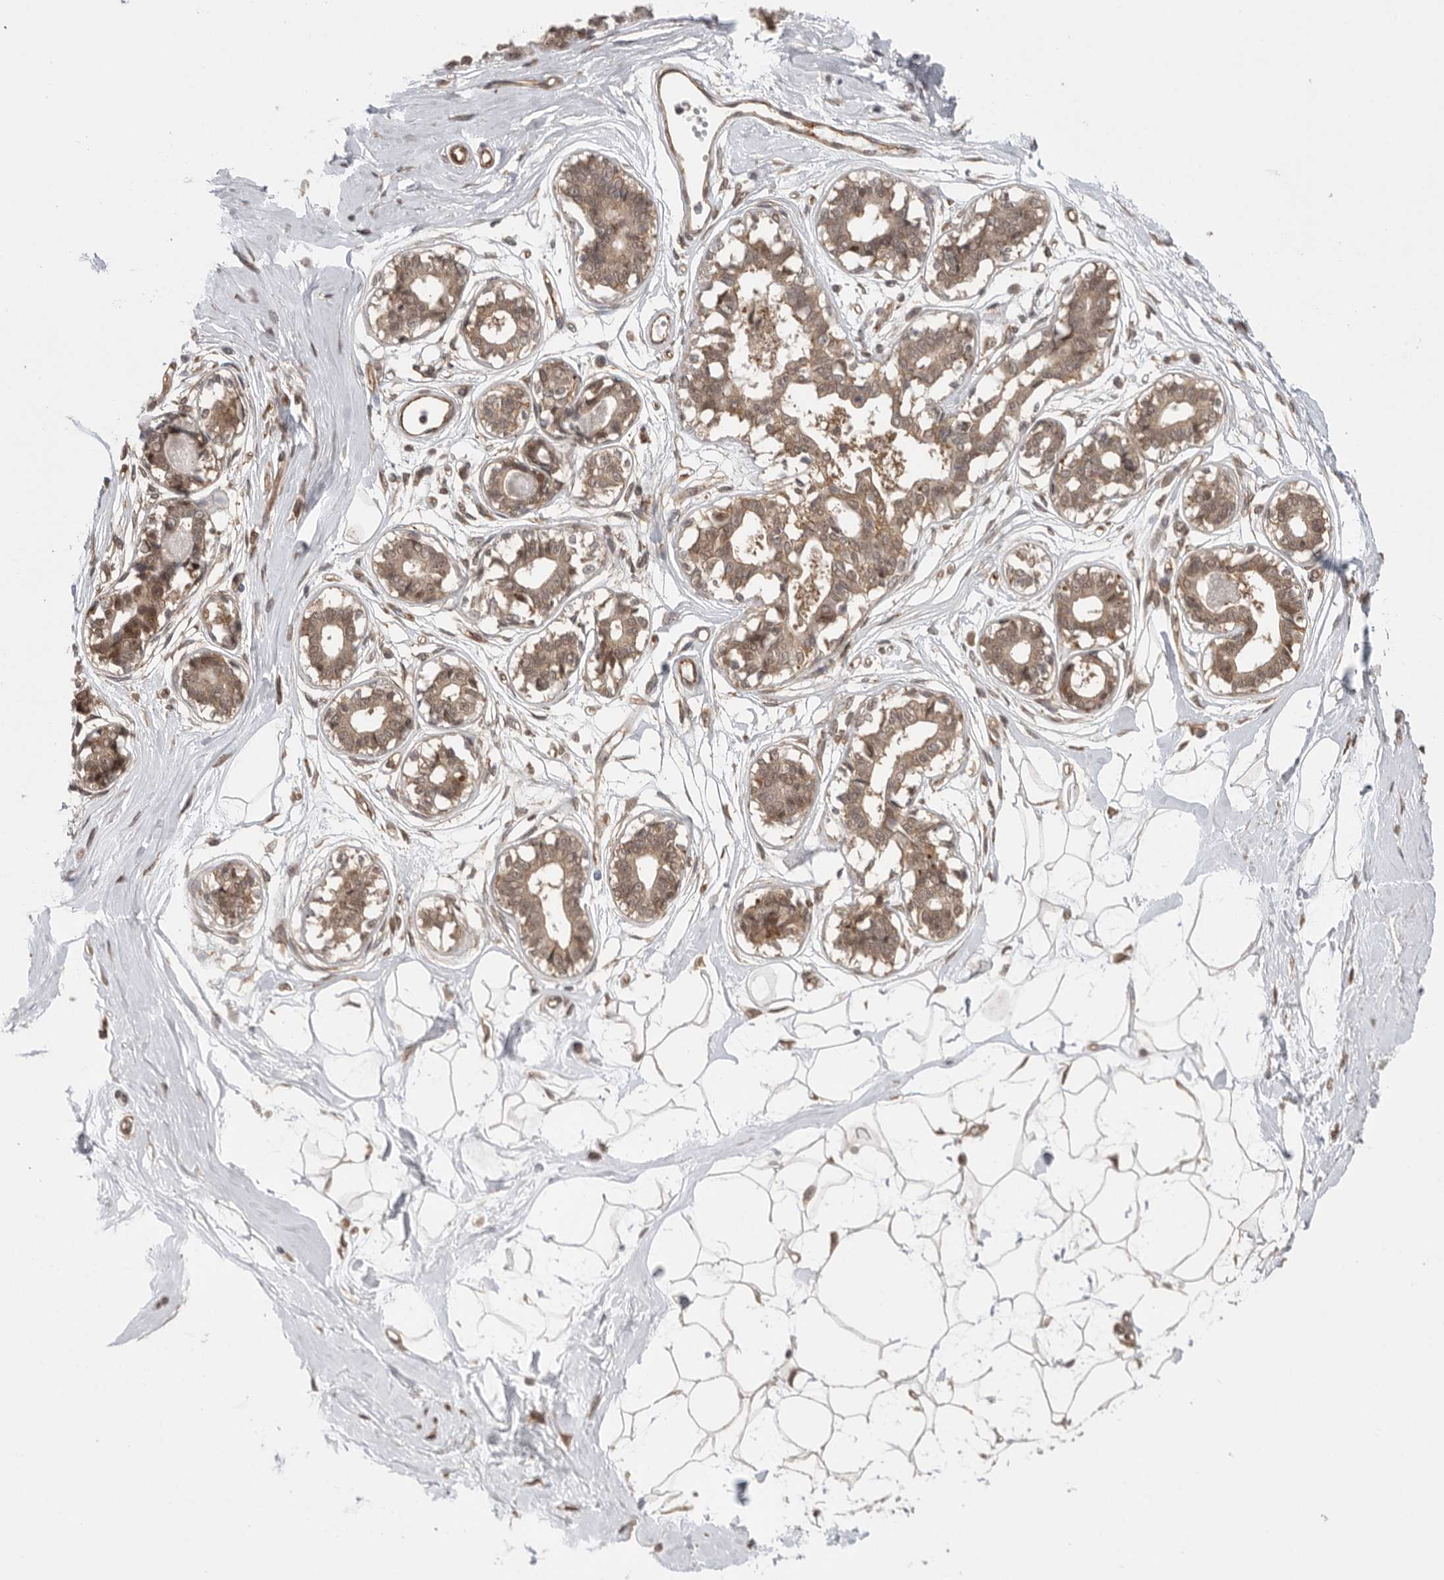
{"staining": {"intensity": "moderate", "quantity": ">75%", "location": "cytoplasmic/membranous"}, "tissue": "breast", "cell_type": "Adipocytes", "image_type": "normal", "snomed": [{"axis": "morphology", "description": "Normal tissue, NOS"}, {"axis": "topography", "description": "Breast"}], "caption": "DAB immunohistochemical staining of normal human breast reveals moderate cytoplasmic/membranous protein positivity in about >75% of adipocytes. The staining was performed using DAB, with brown indicating positive protein expression. Nuclei are stained blue with hematoxylin.", "gene": "VPS50", "patient": {"sex": "female", "age": 45}}